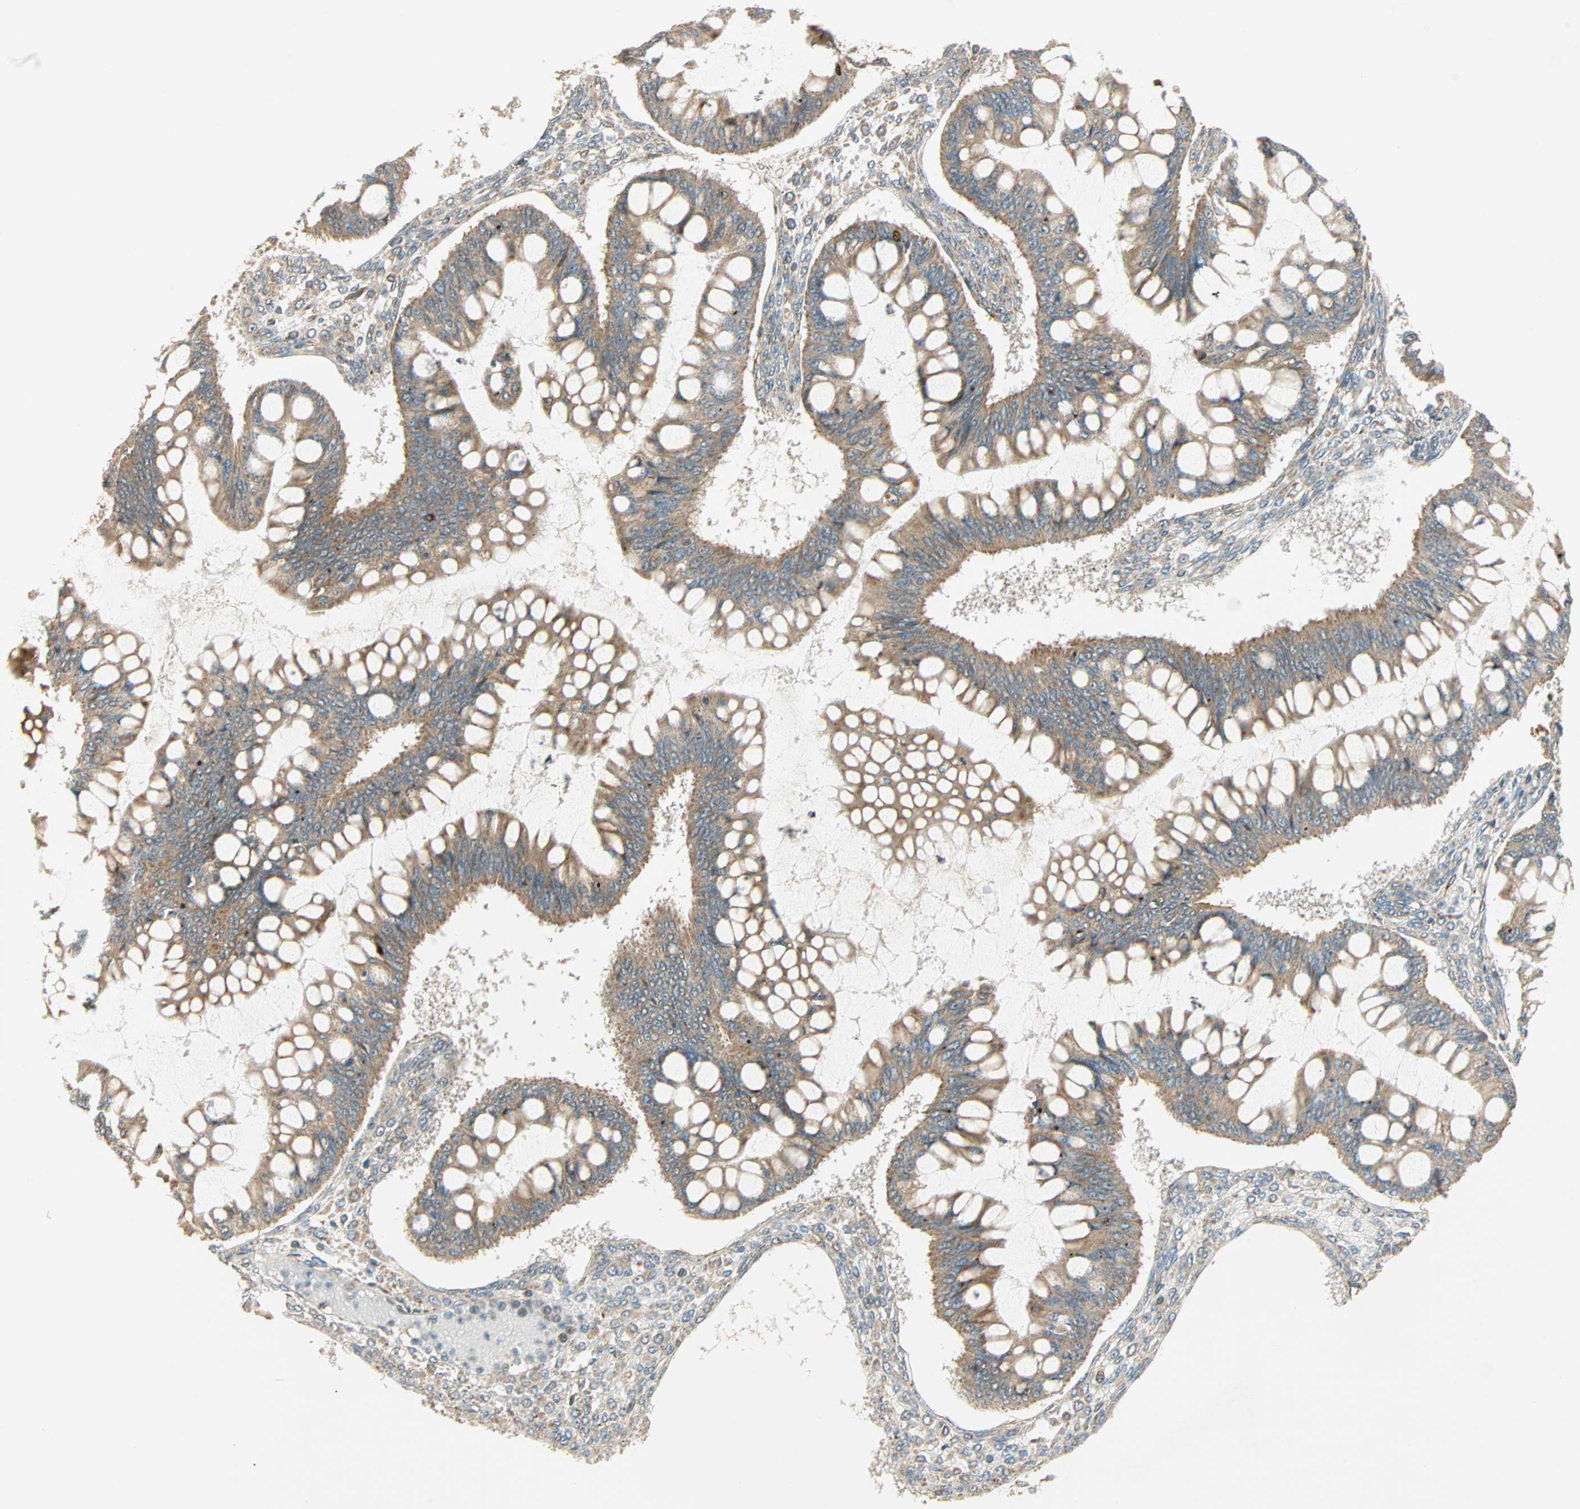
{"staining": {"intensity": "moderate", "quantity": ">75%", "location": "cytoplasmic/membranous"}, "tissue": "ovarian cancer", "cell_type": "Tumor cells", "image_type": "cancer", "snomed": [{"axis": "morphology", "description": "Cystadenocarcinoma, mucinous, NOS"}, {"axis": "topography", "description": "Ovary"}], "caption": "Immunohistochemistry photomicrograph of human mucinous cystadenocarcinoma (ovarian) stained for a protein (brown), which demonstrates medium levels of moderate cytoplasmic/membranous expression in approximately >75% of tumor cells.", "gene": "PNPLA6", "patient": {"sex": "female", "age": 73}}